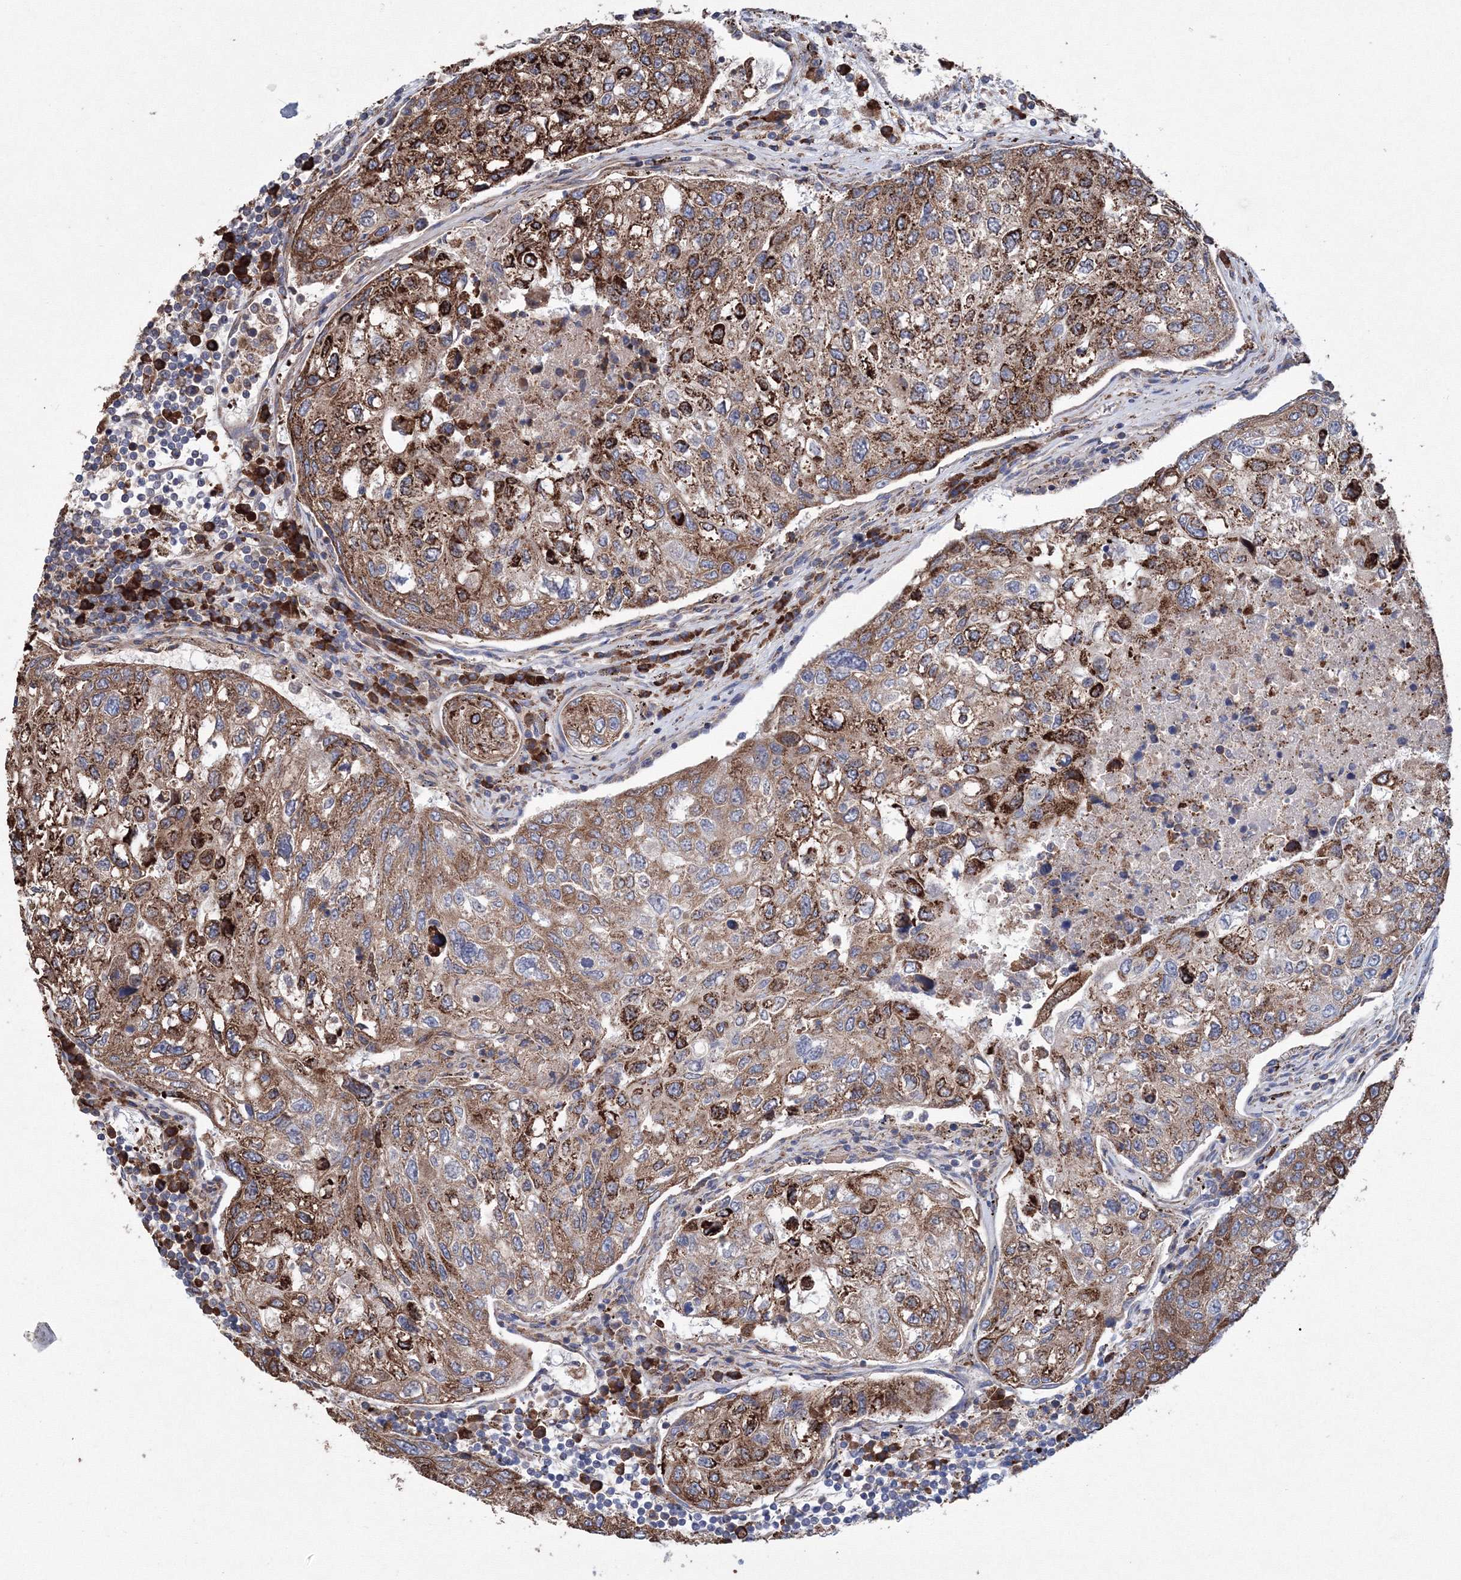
{"staining": {"intensity": "strong", "quantity": "25%-75%", "location": "cytoplasmic/membranous"}, "tissue": "urothelial cancer", "cell_type": "Tumor cells", "image_type": "cancer", "snomed": [{"axis": "morphology", "description": "Urothelial carcinoma, High grade"}, {"axis": "topography", "description": "Lymph node"}, {"axis": "topography", "description": "Urinary bladder"}], "caption": "This is a photomicrograph of IHC staining of urothelial carcinoma (high-grade), which shows strong expression in the cytoplasmic/membranous of tumor cells.", "gene": "VPS8", "patient": {"sex": "male", "age": 51}}